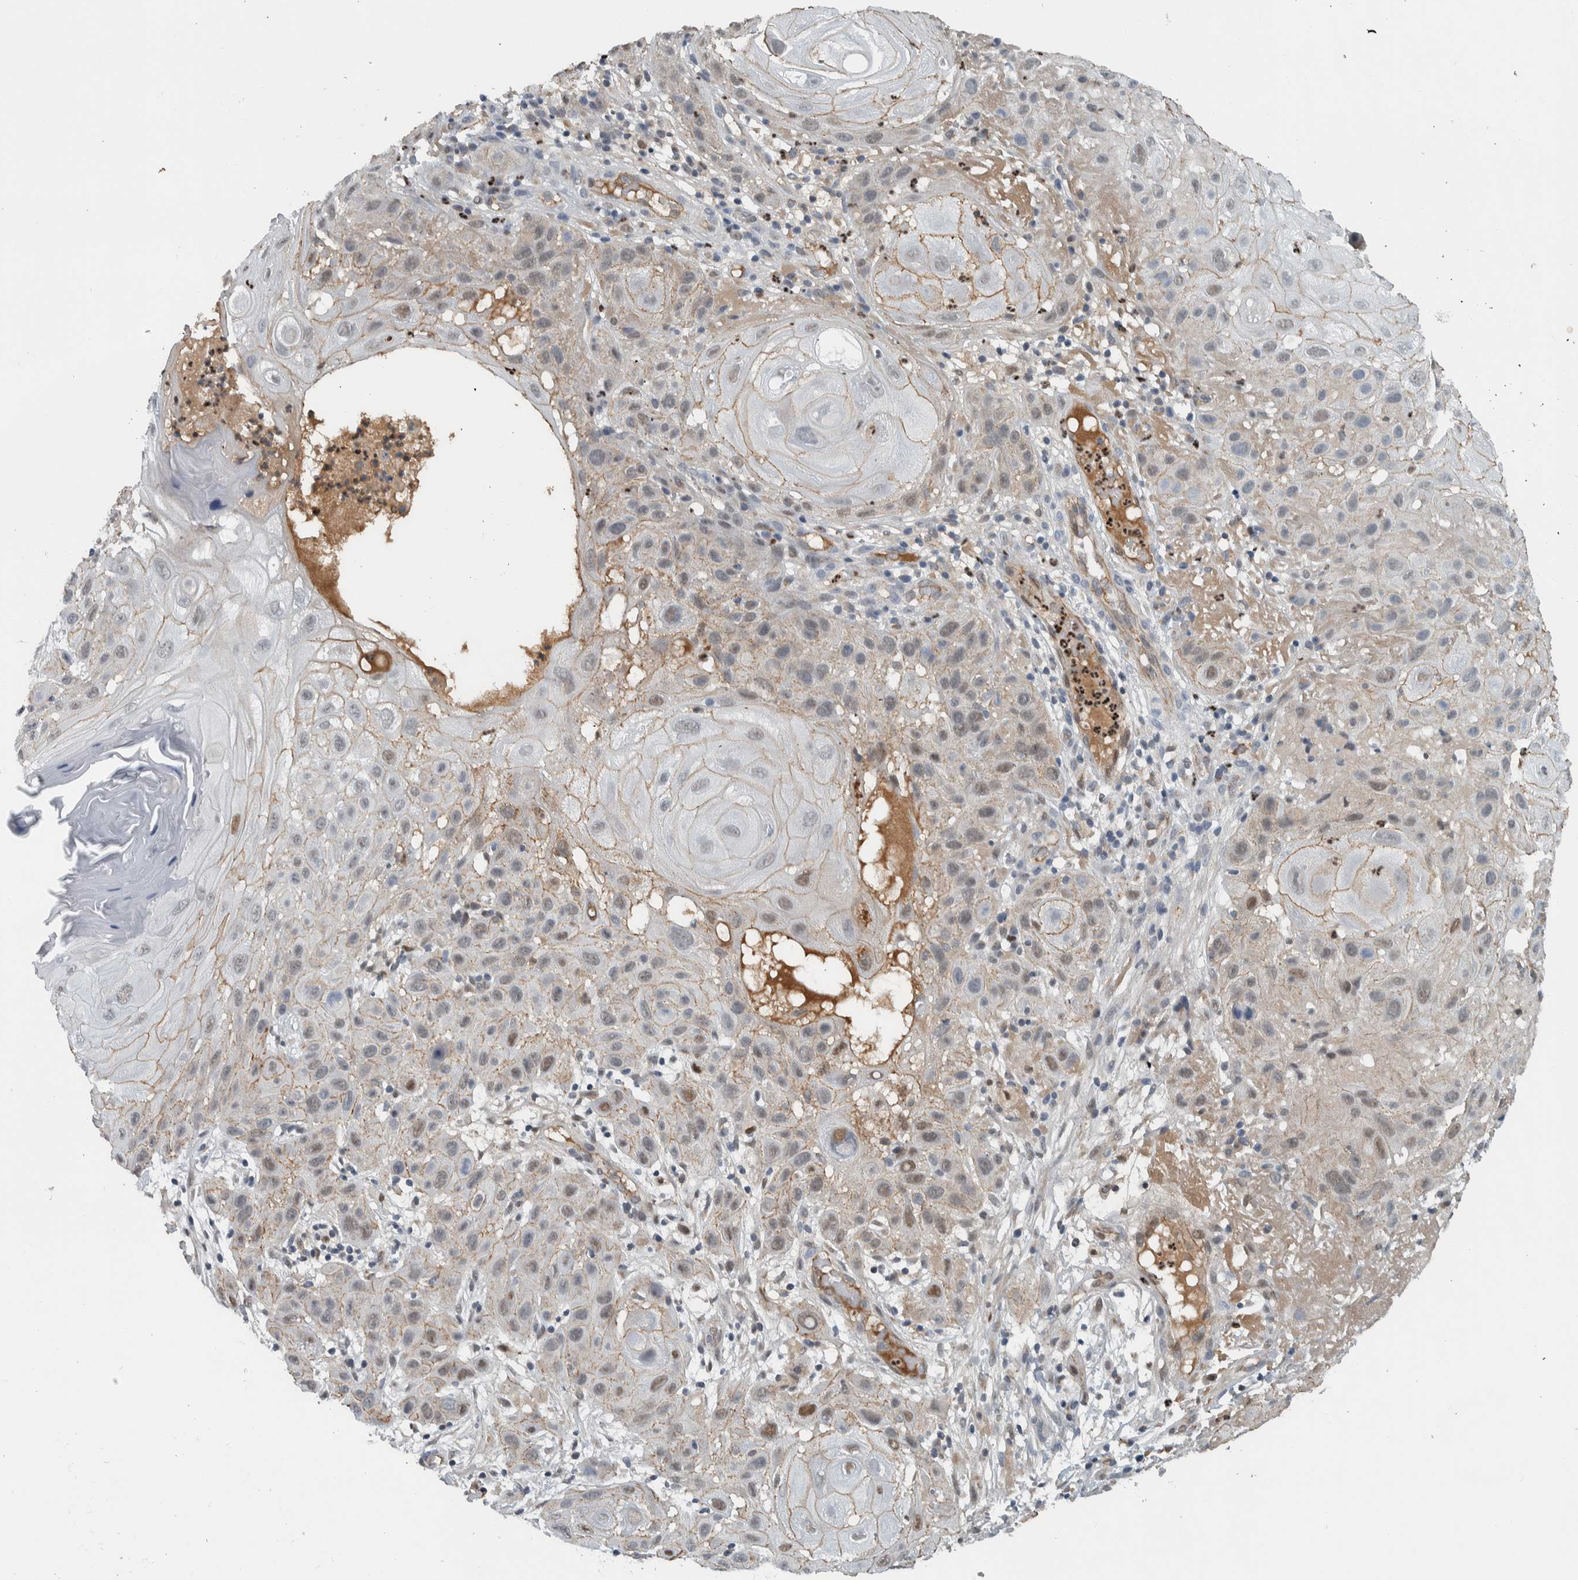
{"staining": {"intensity": "weak", "quantity": "25%-75%", "location": "nuclear"}, "tissue": "skin cancer", "cell_type": "Tumor cells", "image_type": "cancer", "snomed": [{"axis": "morphology", "description": "Squamous cell carcinoma, NOS"}, {"axis": "topography", "description": "Skin"}], "caption": "An image of human skin squamous cell carcinoma stained for a protein displays weak nuclear brown staining in tumor cells.", "gene": "ADPRM", "patient": {"sex": "female", "age": 96}}